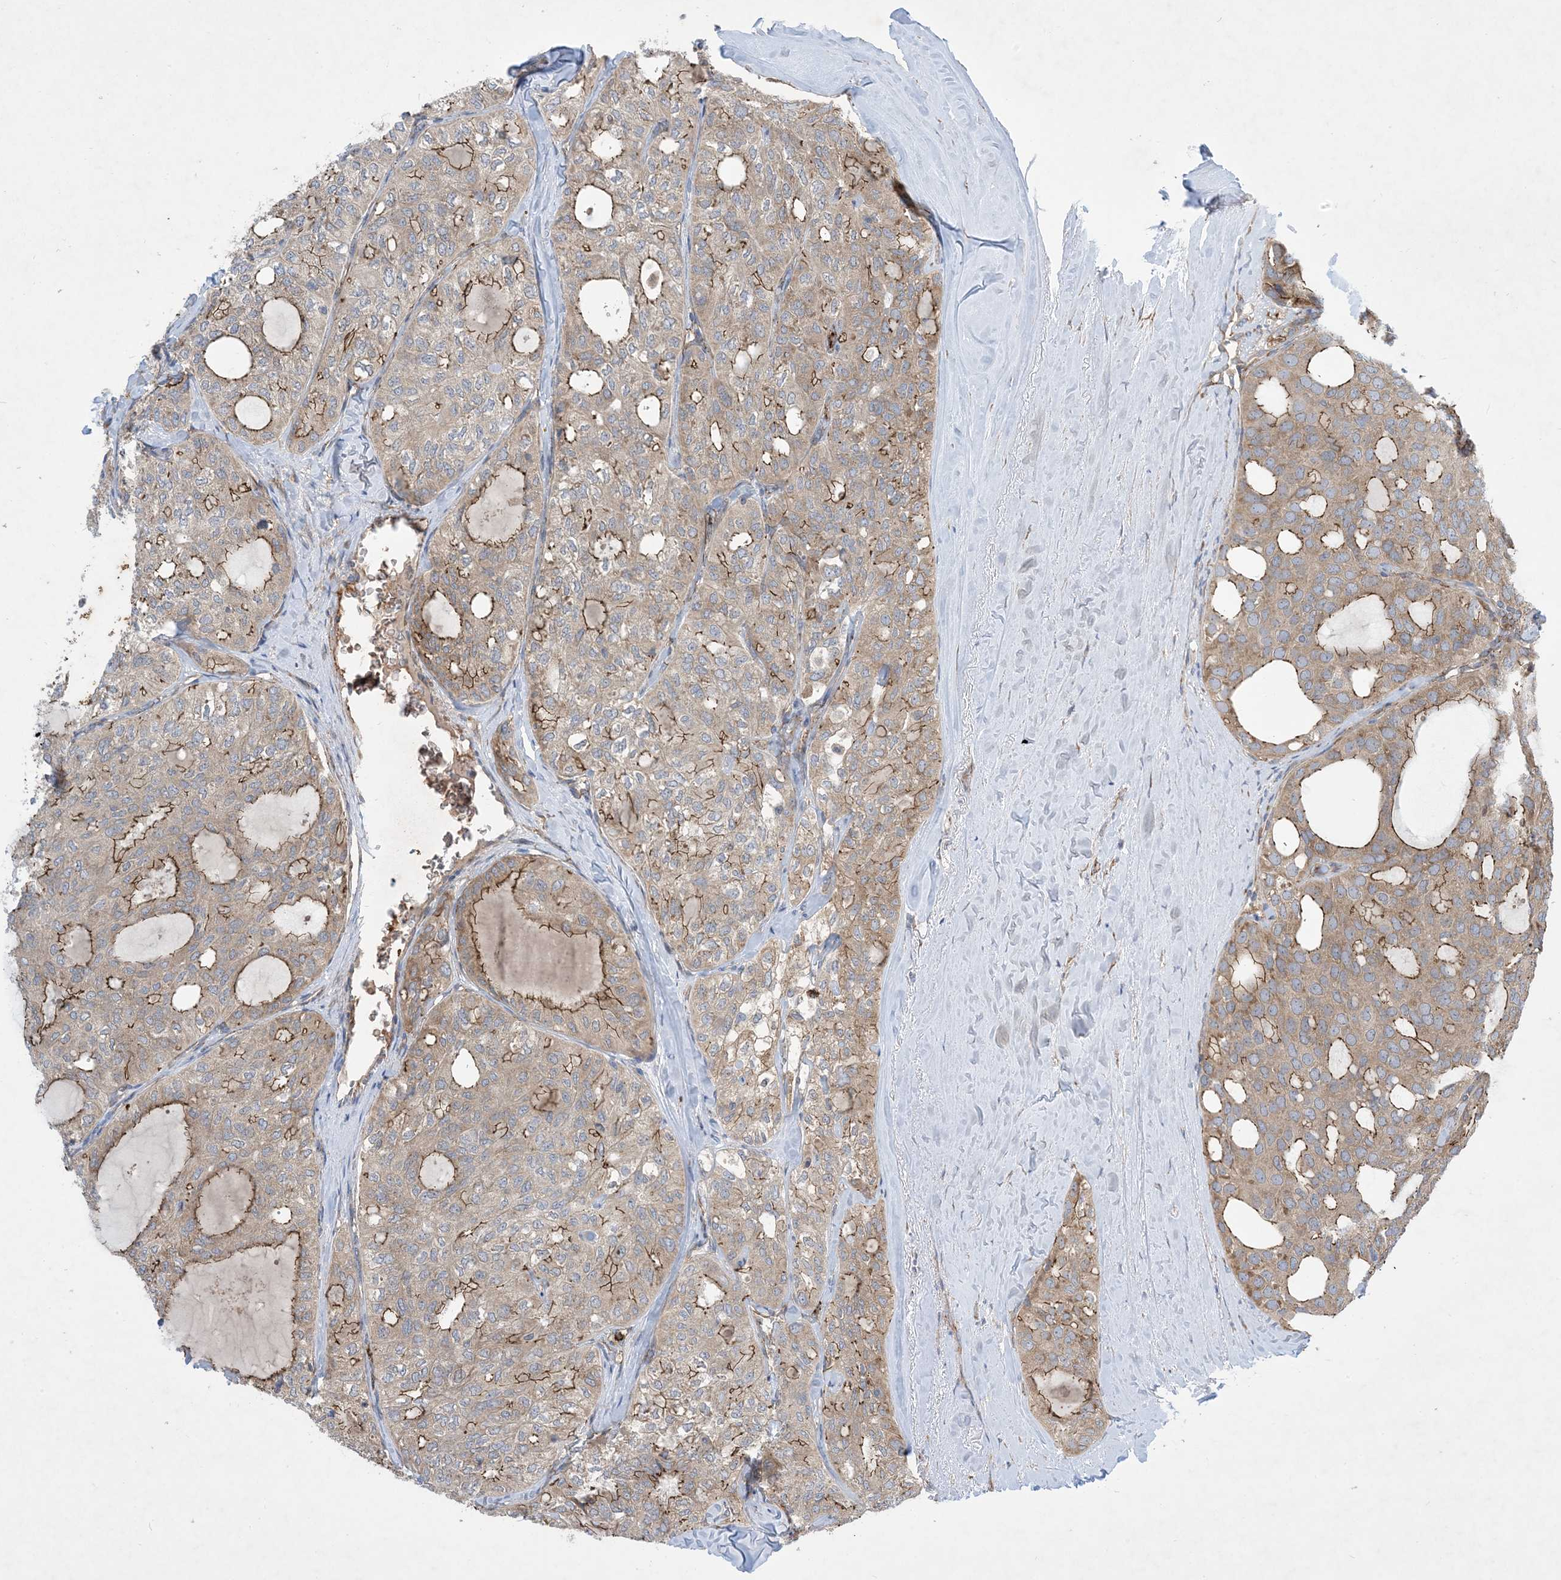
{"staining": {"intensity": "moderate", "quantity": "25%-75%", "location": "cytoplasmic/membranous"}, "tissue": "thyroid cancer", "cell_type": "Tumor cells", "image_type": "cancer", "snomed": [{"axis": "morphology", "description": "Follicular adenoma carcinoma, NOS"}, {"axis": "topography", "description": "Thyroid gland"}], "caption": "Thyroid follicular adenoma carcinoma stained for a protein displays moderate cytoplasmic/membranous positivity in tumor cells.", "gene": "OTOP1", "patient": {"sex": "male", "age": 75}}